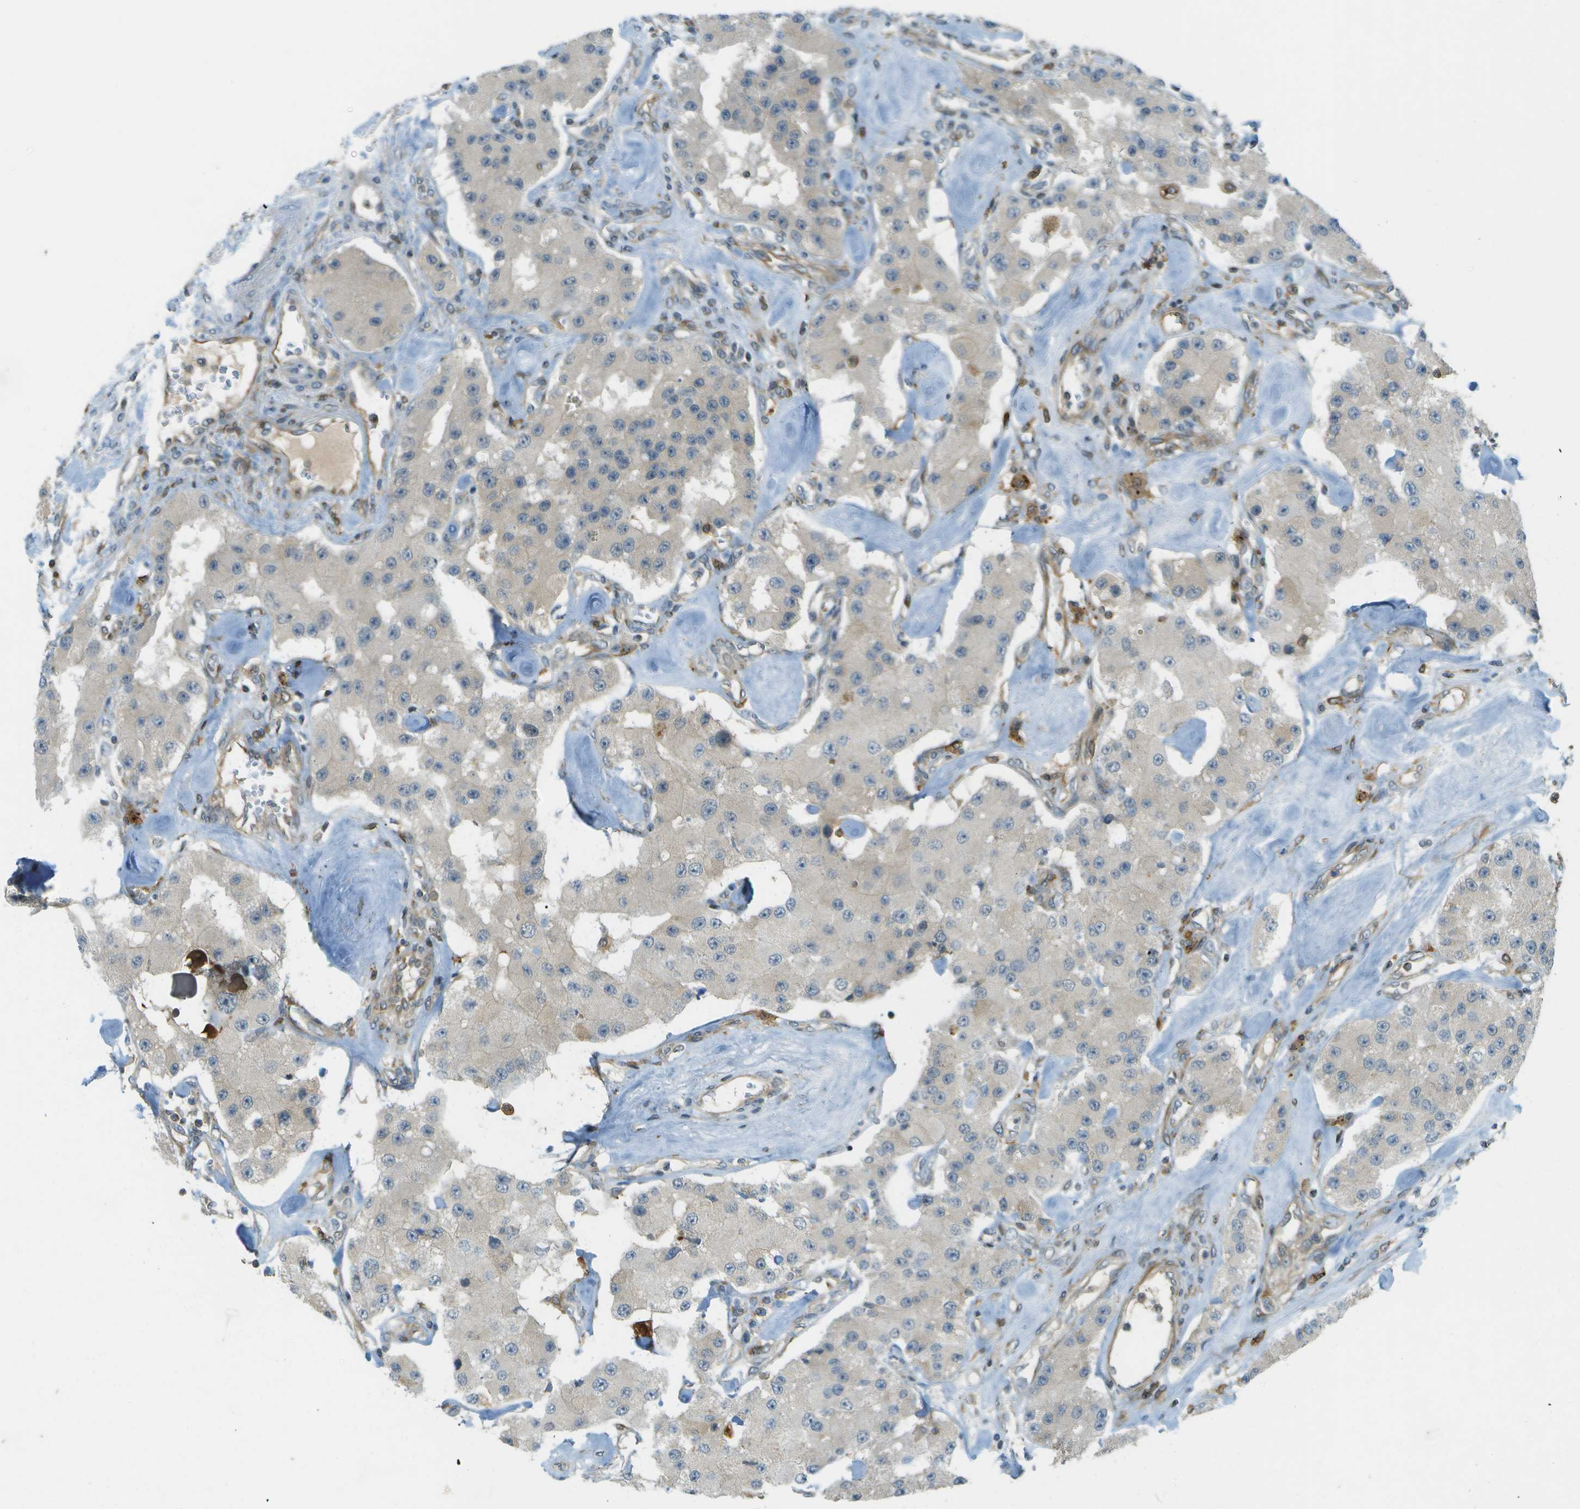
{"staining": {"intensity": "negative", "quantity": "none", "location": "none"}, "tissue": "carcinoid", "cell_type": "Tumor cells", "image_type": "cancer", "snomed": [{"axis": "morphology", "description": "Carcinoid, malignant, NOS"}, {"axis": "topography", "description": "Pancreas"}], "caption": "Immunohistochemistry (IHC) histopathology image of carcinoid stained for a protein (brown), which demonstrates no positivity in tumor cells.", "gene": "TMTC1", "patient": {"sex": "male", "age": 41}}